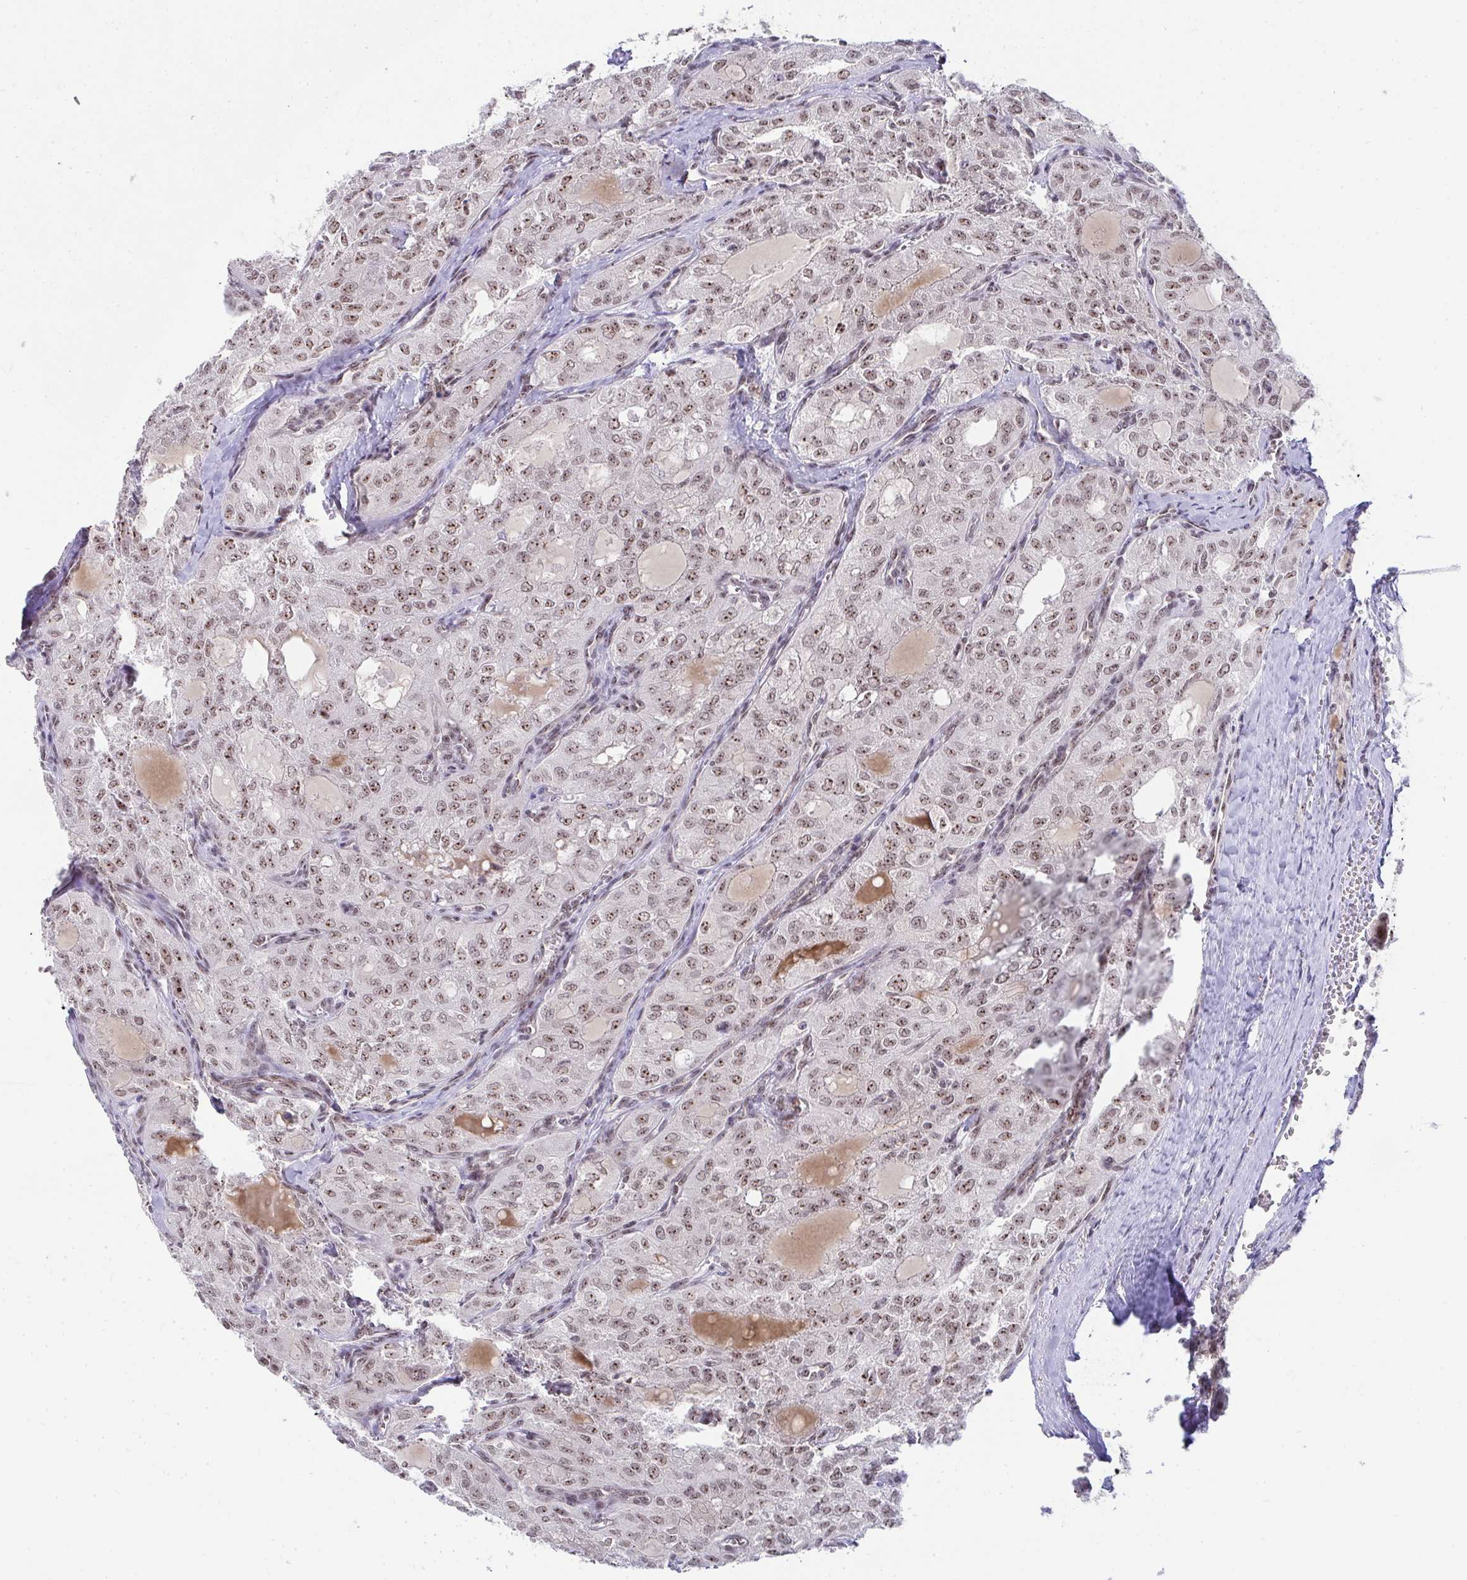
{"staining": {"intensity": "moderate", "quantity": ">75%", "location": "nuclear"}, "tissue": "thyroid cancer", "cell_type": "Tumor cells", "image_type": "cancer", "snomed": [{"axis": "morphology", "description": "Follicular adenoma carcinoma, NOS"}, {"axis": "topography", "description": "Thyroid gland"}], "caption": "There is medium levels of moderate nuclear staining in tumor cells of thyroid follicular adenoma carcinoma, as demonstrated by immunohistochemical staining (brown color).", "gene": "HIRA", "patient": {"sex": "male", "age": 75}}